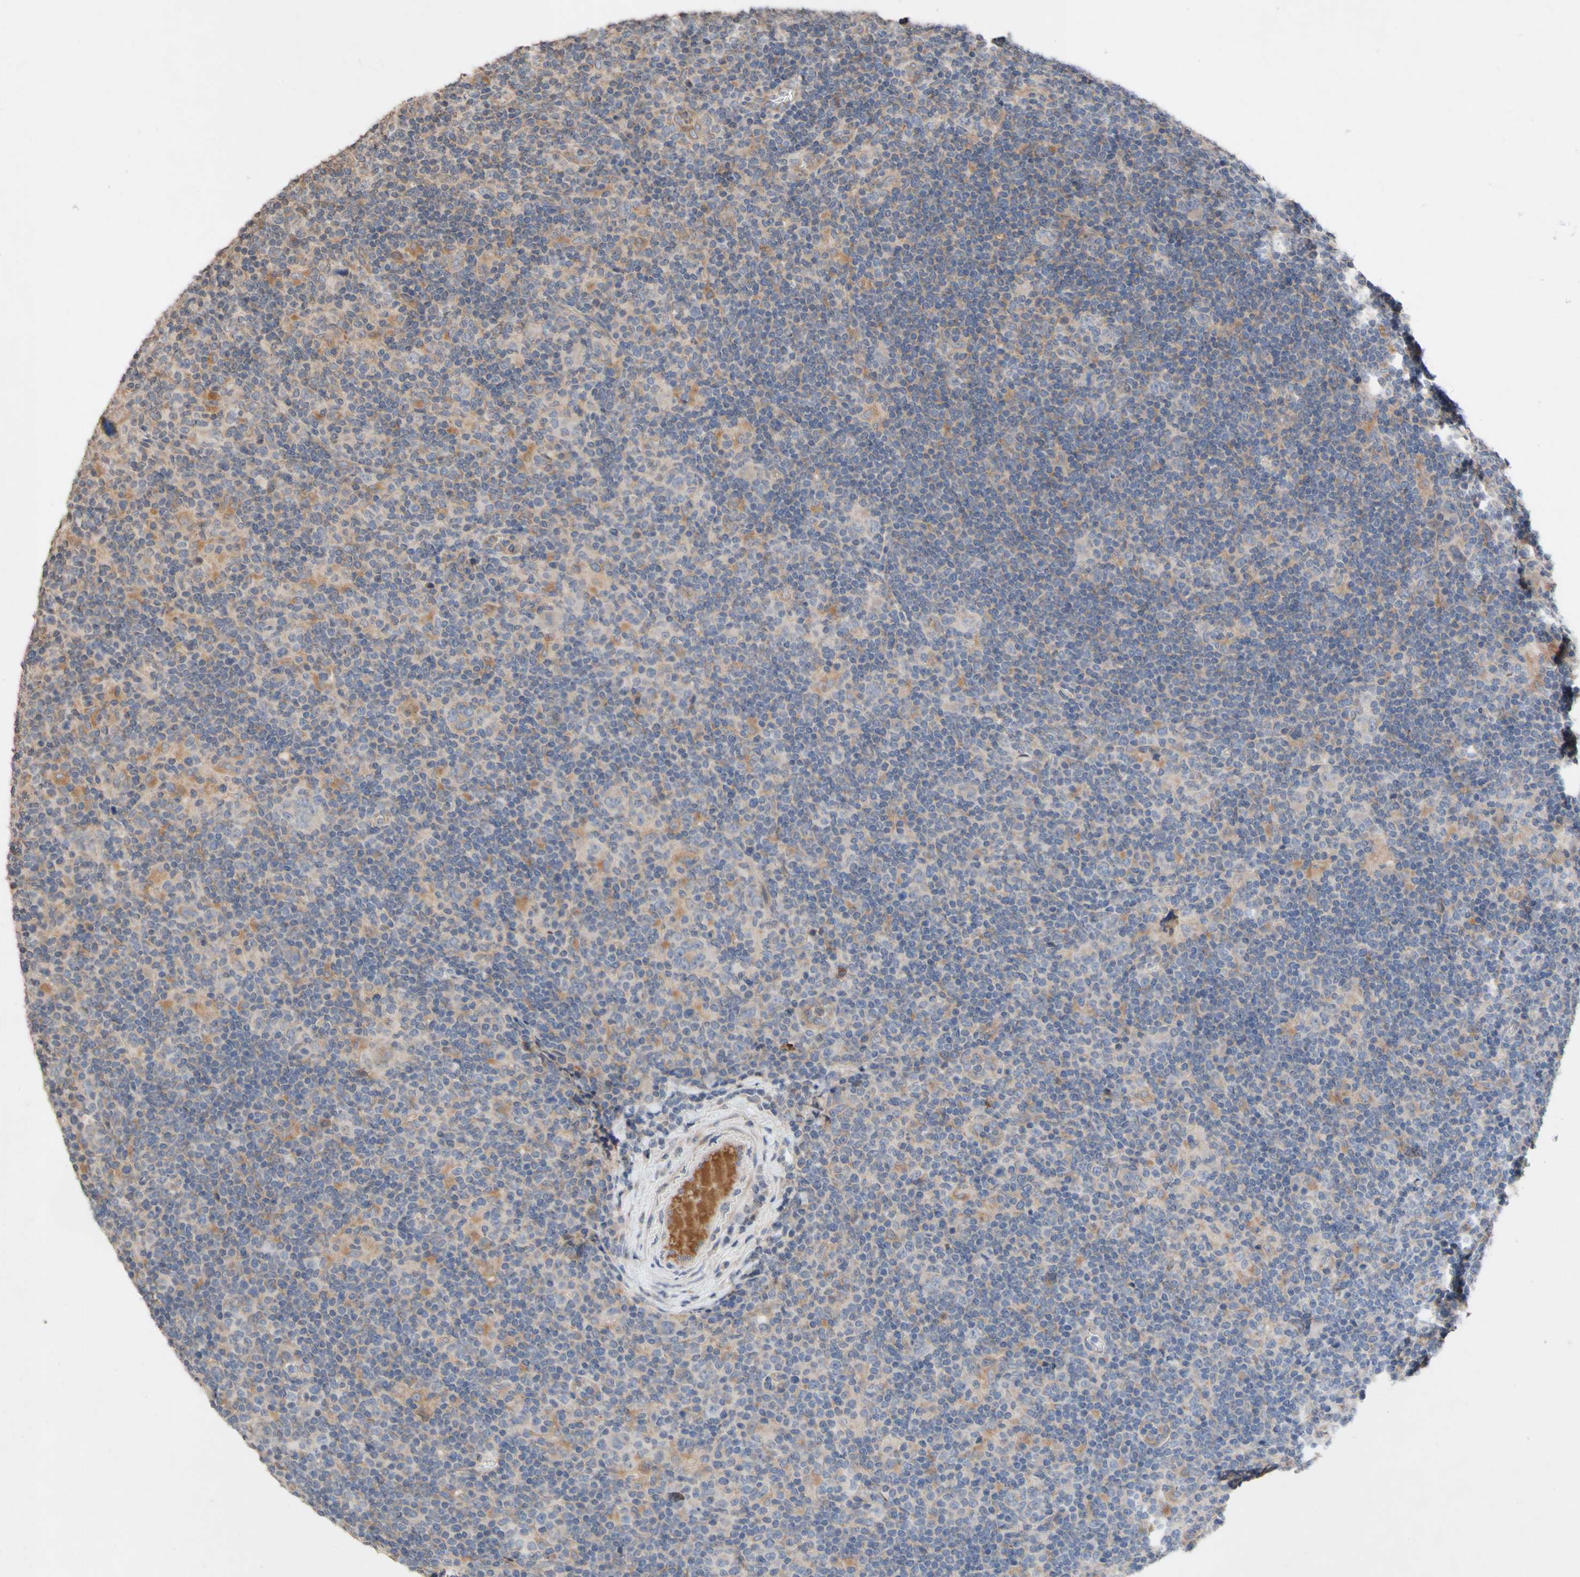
{"staining": {"intensity": "weak", "quantity": "25%-75%", "location": "cytoplasmic/membranous"}, "tissue": "lymphoma", "cell_type": "Tumor cells", "image_type": "cancer", "snomed": [{"axis": "morphology", "description": "Hodgkin's disease, NOS"}, {"axis": "topography", "description": "Lymph node"}], "caption": "An immunohistochemistry (IHC) photomicrograph of tumor tissue is shown. Protein staining in brown highlights weak cytoplasmic/membranous positivity in lymphoma within tumor cells. The staining was performed using DAB to visualize the protein expression in brown, while the nuclei were stained in blue with hematoxylin (Magnification: 20x).", "gene": "NECTIN3", "patient": {"sex": "female", "age": 57}}